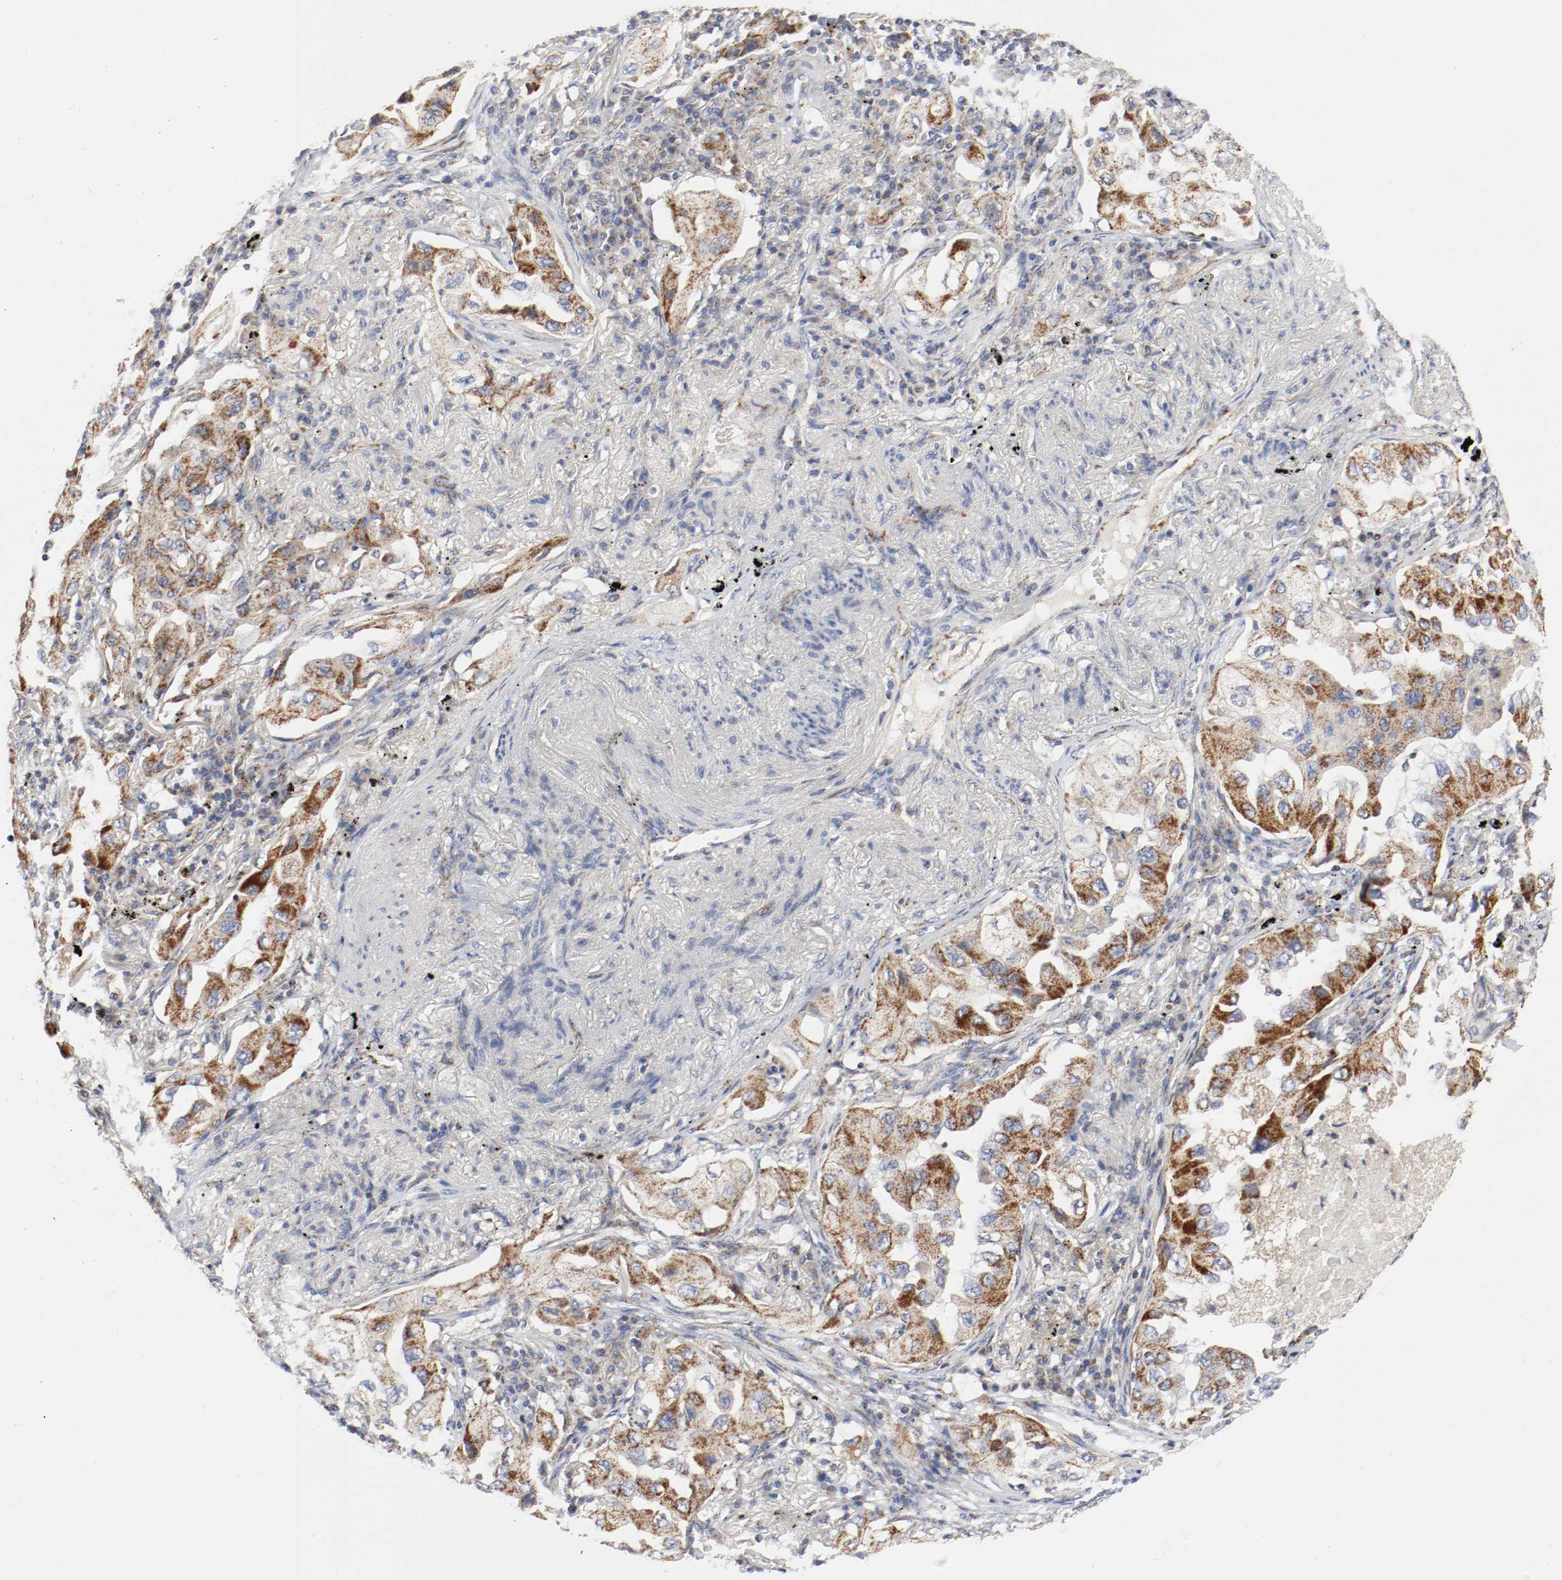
{"staining": {"intensity": "strong", "quantity": ">75%", "location": "cytoplasmic/membranous"}, "tissue": "lung cancer", "cell_type": "Tumor cells", "image_type": "cancer", "snomed": [{"axis": "morphology", "description": "Adenocarcinoma, NOS"}, {"axis": "topography", "description": "Lung"}], "caption": "Human lung adenocarcinoma stained with a brown dye reveals strong cytoplasmic/membranous positive staining in approximately >75% of tumor cells.", "gene": "AFG3L2", "patient": {"sex": "female", "age": 65}}